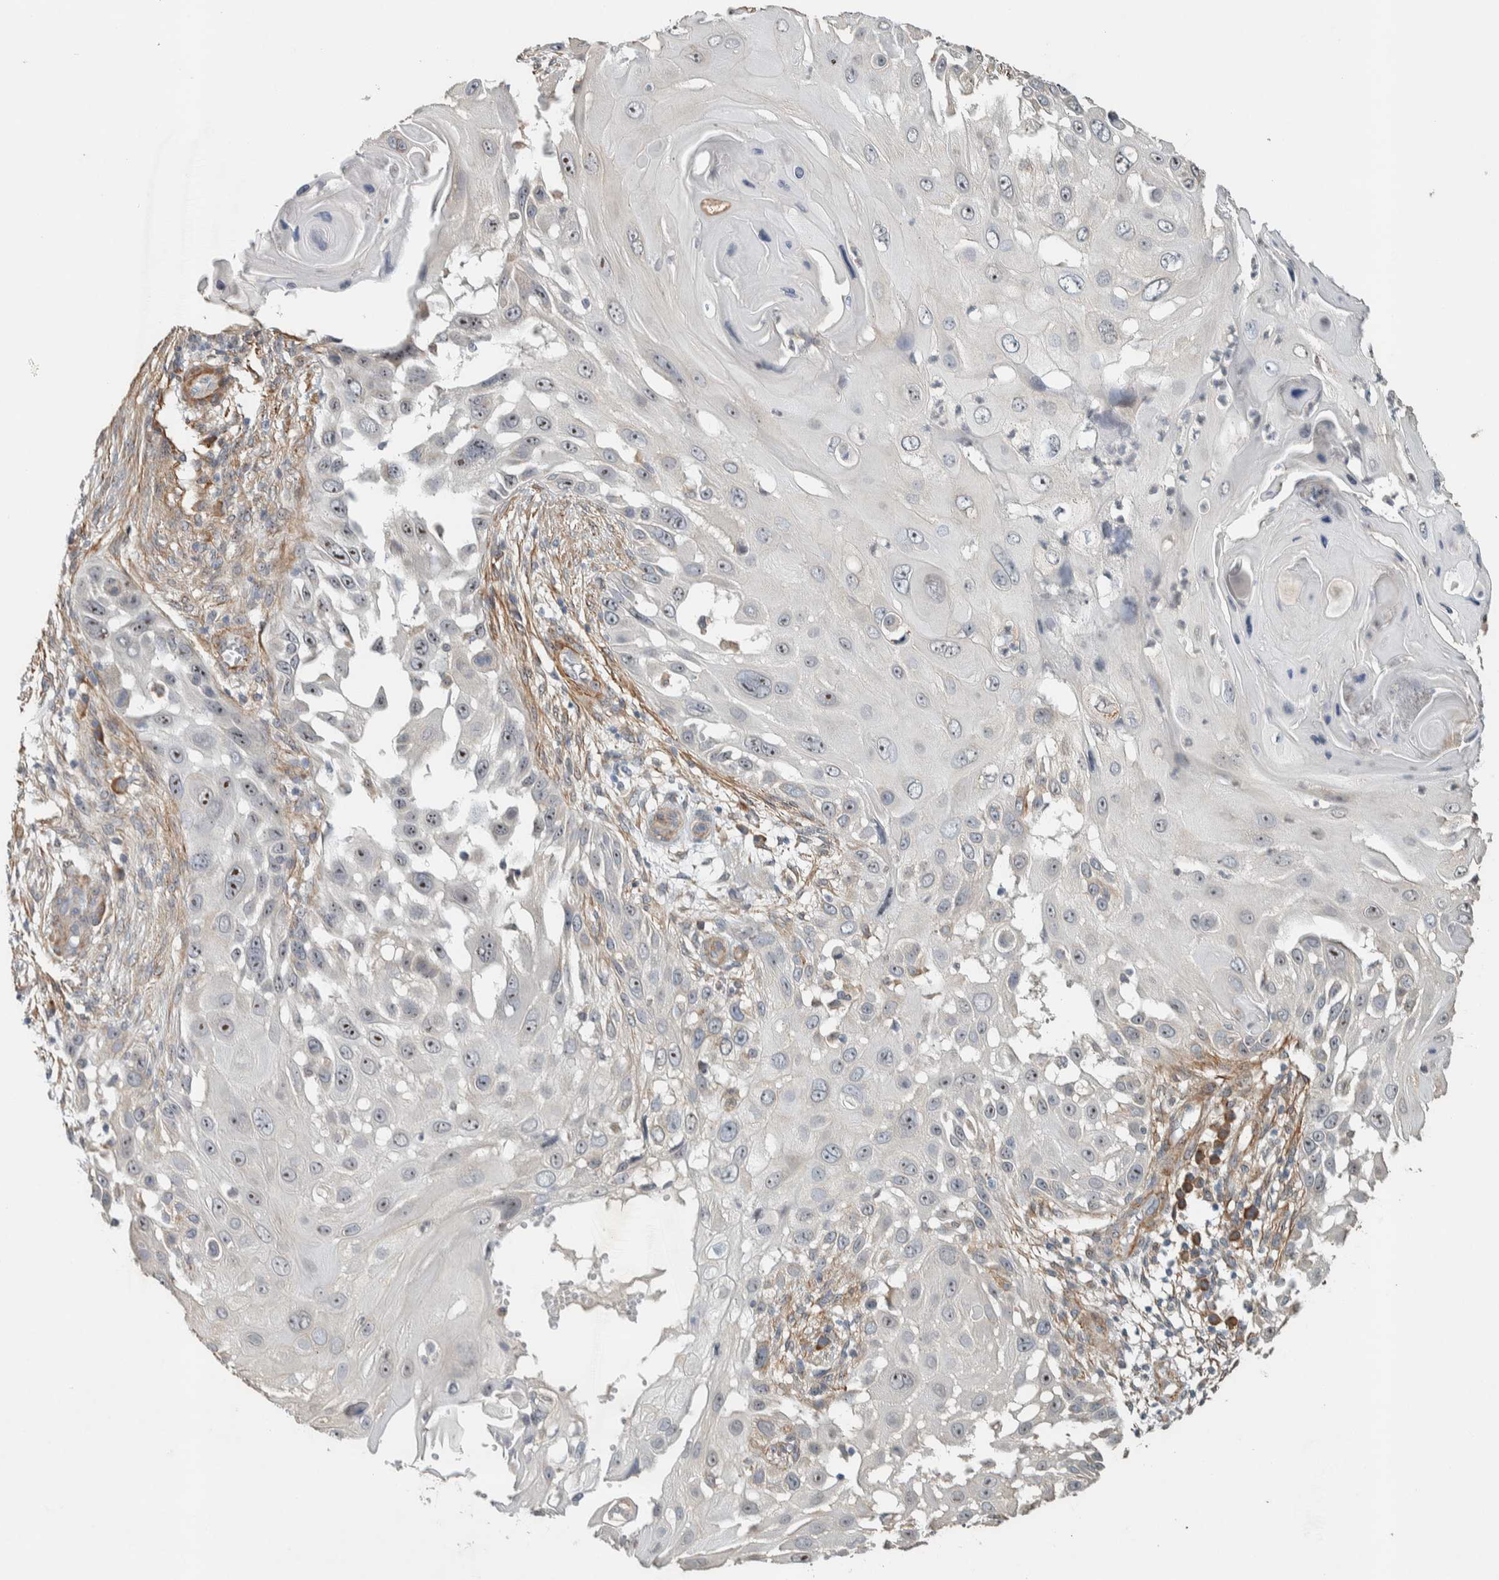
{"staining": {"intensity": "moderate", "quantity": "<25%", "location": "nuclear"}, "tissue": "skin cancer", "cell_type": "Tumor cells", "image_type": "cancer", "snomed": [{"axis": "morphology", "description": "Squamous cell carcinoma, NOS"}, {"axis": "topography", "description": "Skin"}], "caption": "High-magnification brightfield microscopy of skin cancer (squamous cell carcinoma) stained with DAB (brown) and counterstained with hematoxylin (blue). tumor cells exhibit moderate nuclear staining is appreciated in approximately<25% of cells.", "gene": "KLHL40", "patient": {"sex": "female", "age": 44}}